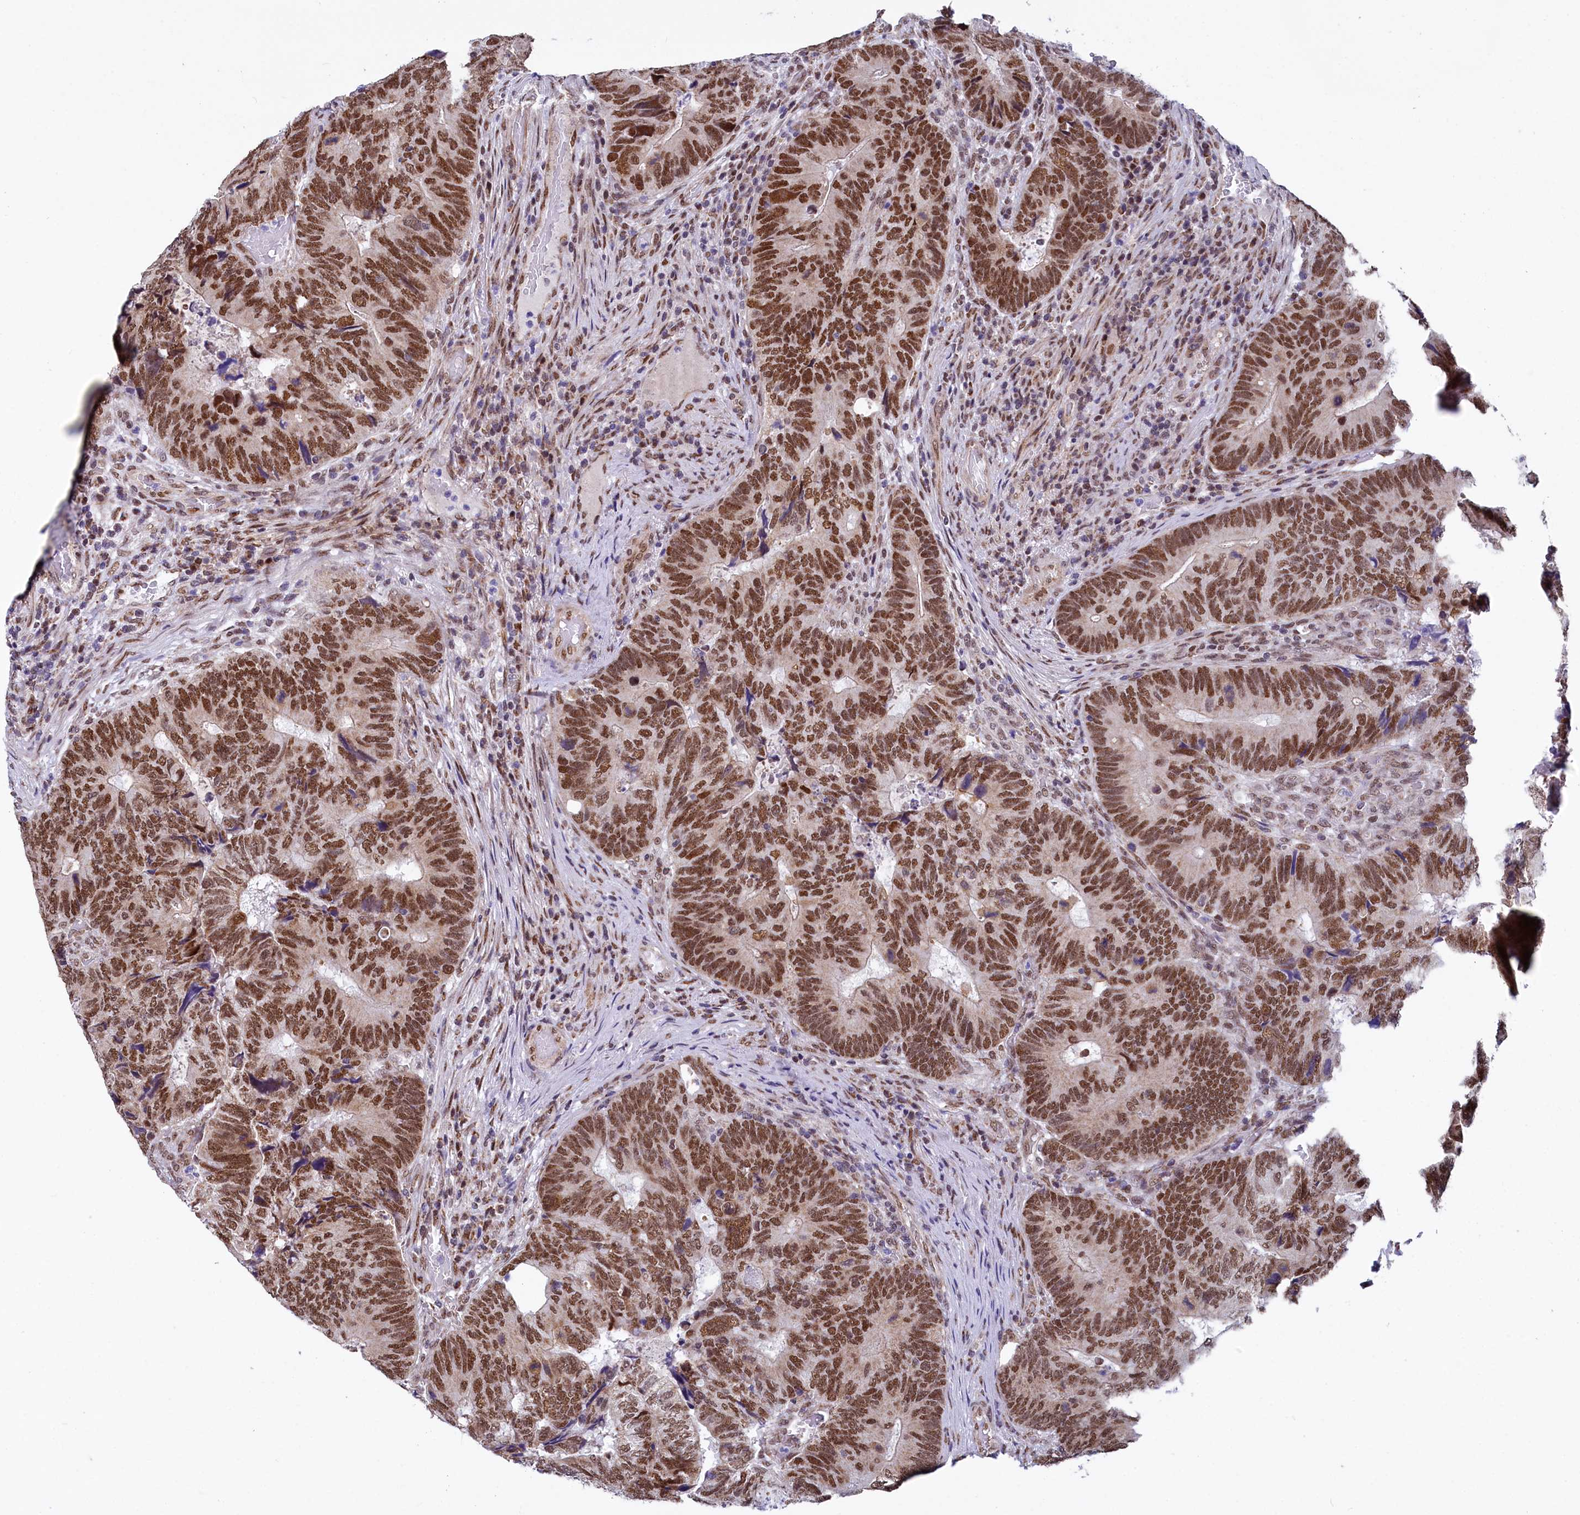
{"staining": {"intensity": "strong", "quantity": ">75%", "location": "nuclear"}, "tissue": "colorectal cancer", "cell_type": "Tumor cells", "image_type": "cancer", "snomed": [{"axis": "morphology", "description": "Adenocarcinoma, NOS"}, {"axis": "topography", "description": "Colon"}], "caption": "DAB (3,3'-diaminobenzidine) immunohistochemical staining of human adenocarcinoma (colorectal) reveals strong nuclear protein staining in approximately >75% of tumor cells.", "gene": "MORN3", "patient": {"sex": "female", "age": 67}}